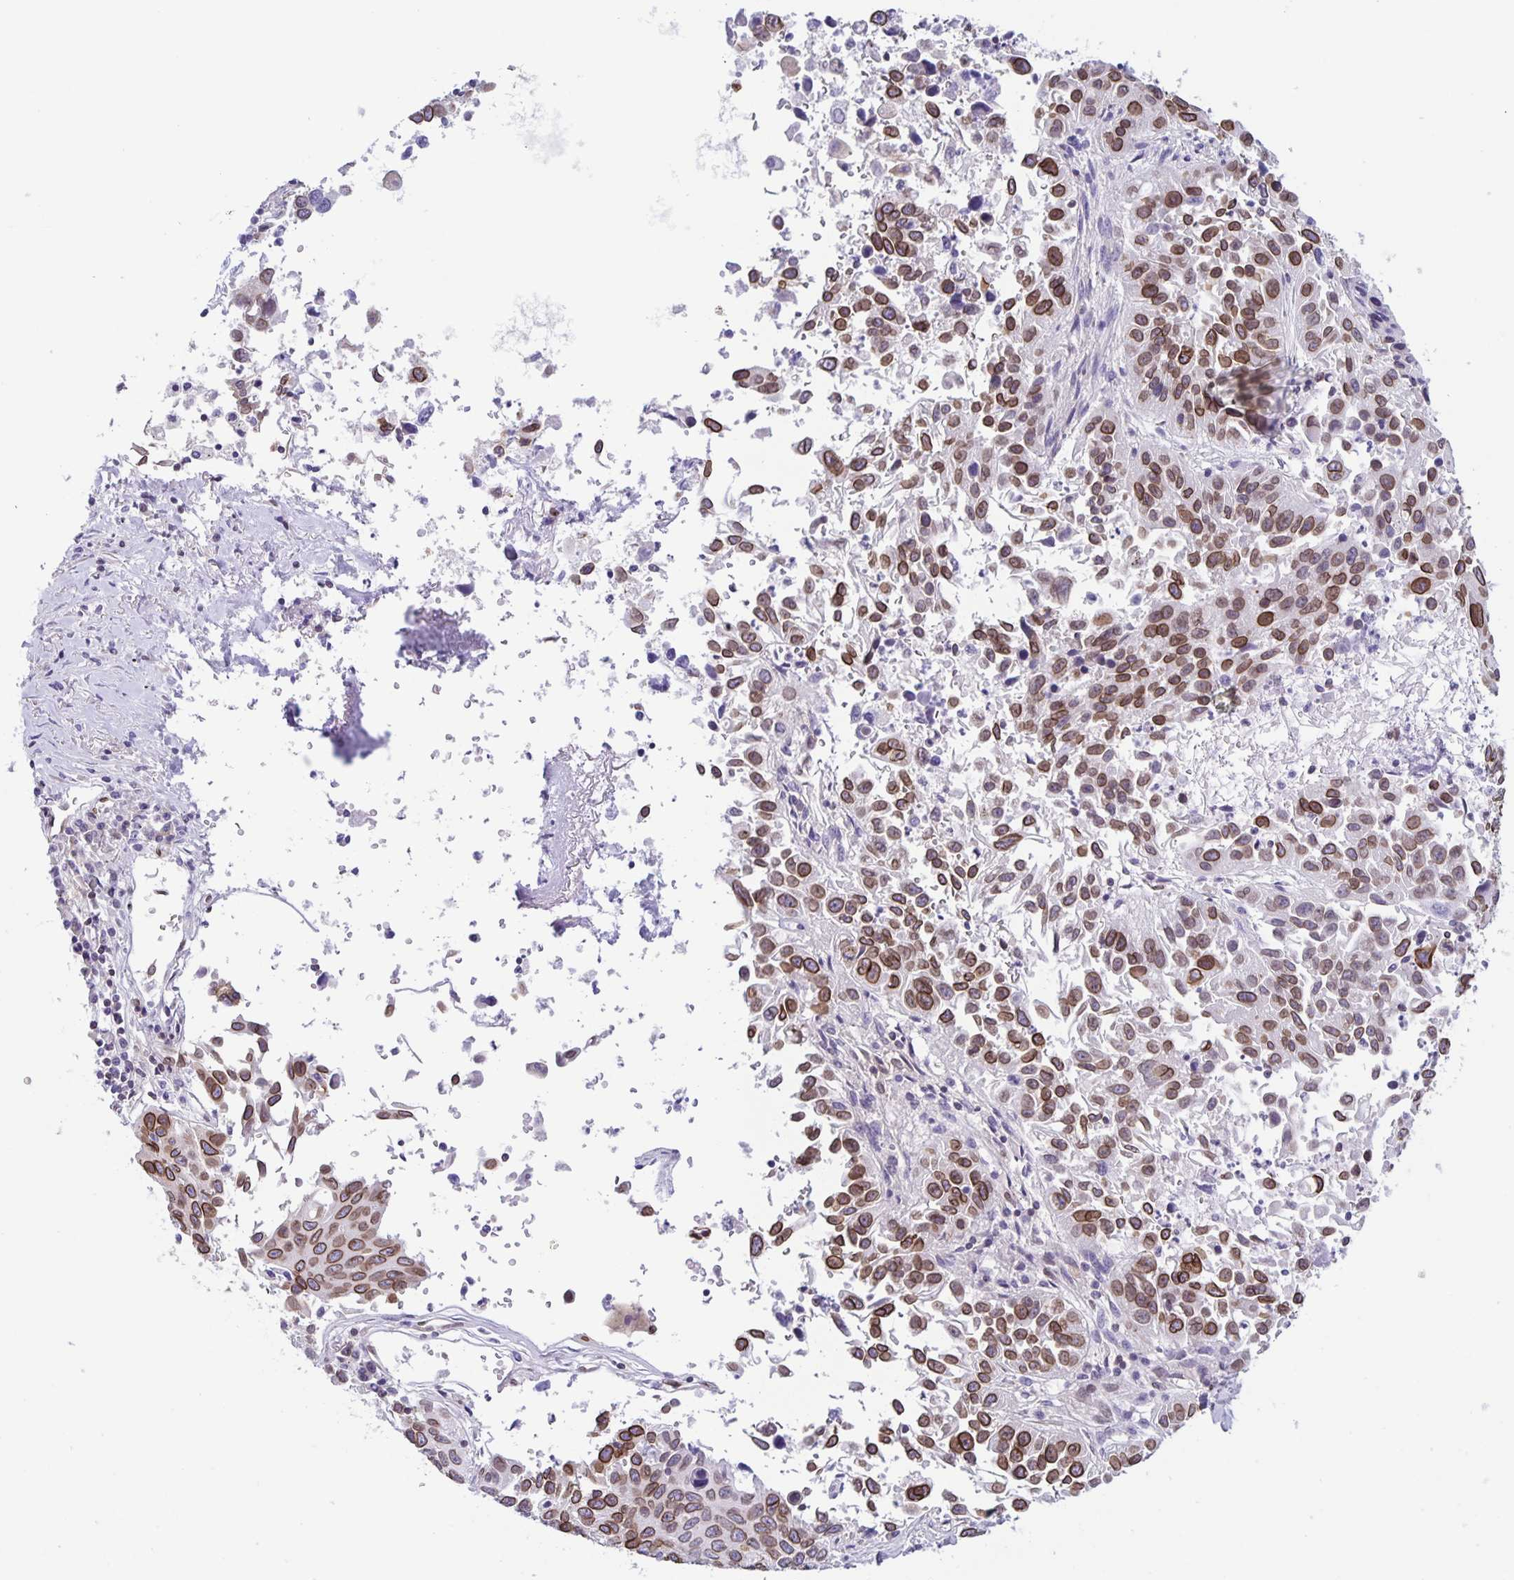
{"staining": {"intensity": "moderate", "quantity": ">75%", "location": "cytoplasmic/membranous,nuclear"}, "tissue": "lung cancer", "cell_type": "Tumor cells", "image_type": "cancer", "snomed": [{"axis": "morphology", "description": "Squamous cell carcinoma, NOS"}, {"axis": "topography", "description": "Lung"}], "caption": "Protein staining demonstrates moderate cytoplasmic/membranous and nuclear positivity in about >75% of tumor cells in lung squamous cell carcinoma.", "gene": "SYNE2", "patient": {"sex": "female", "age": 61}}